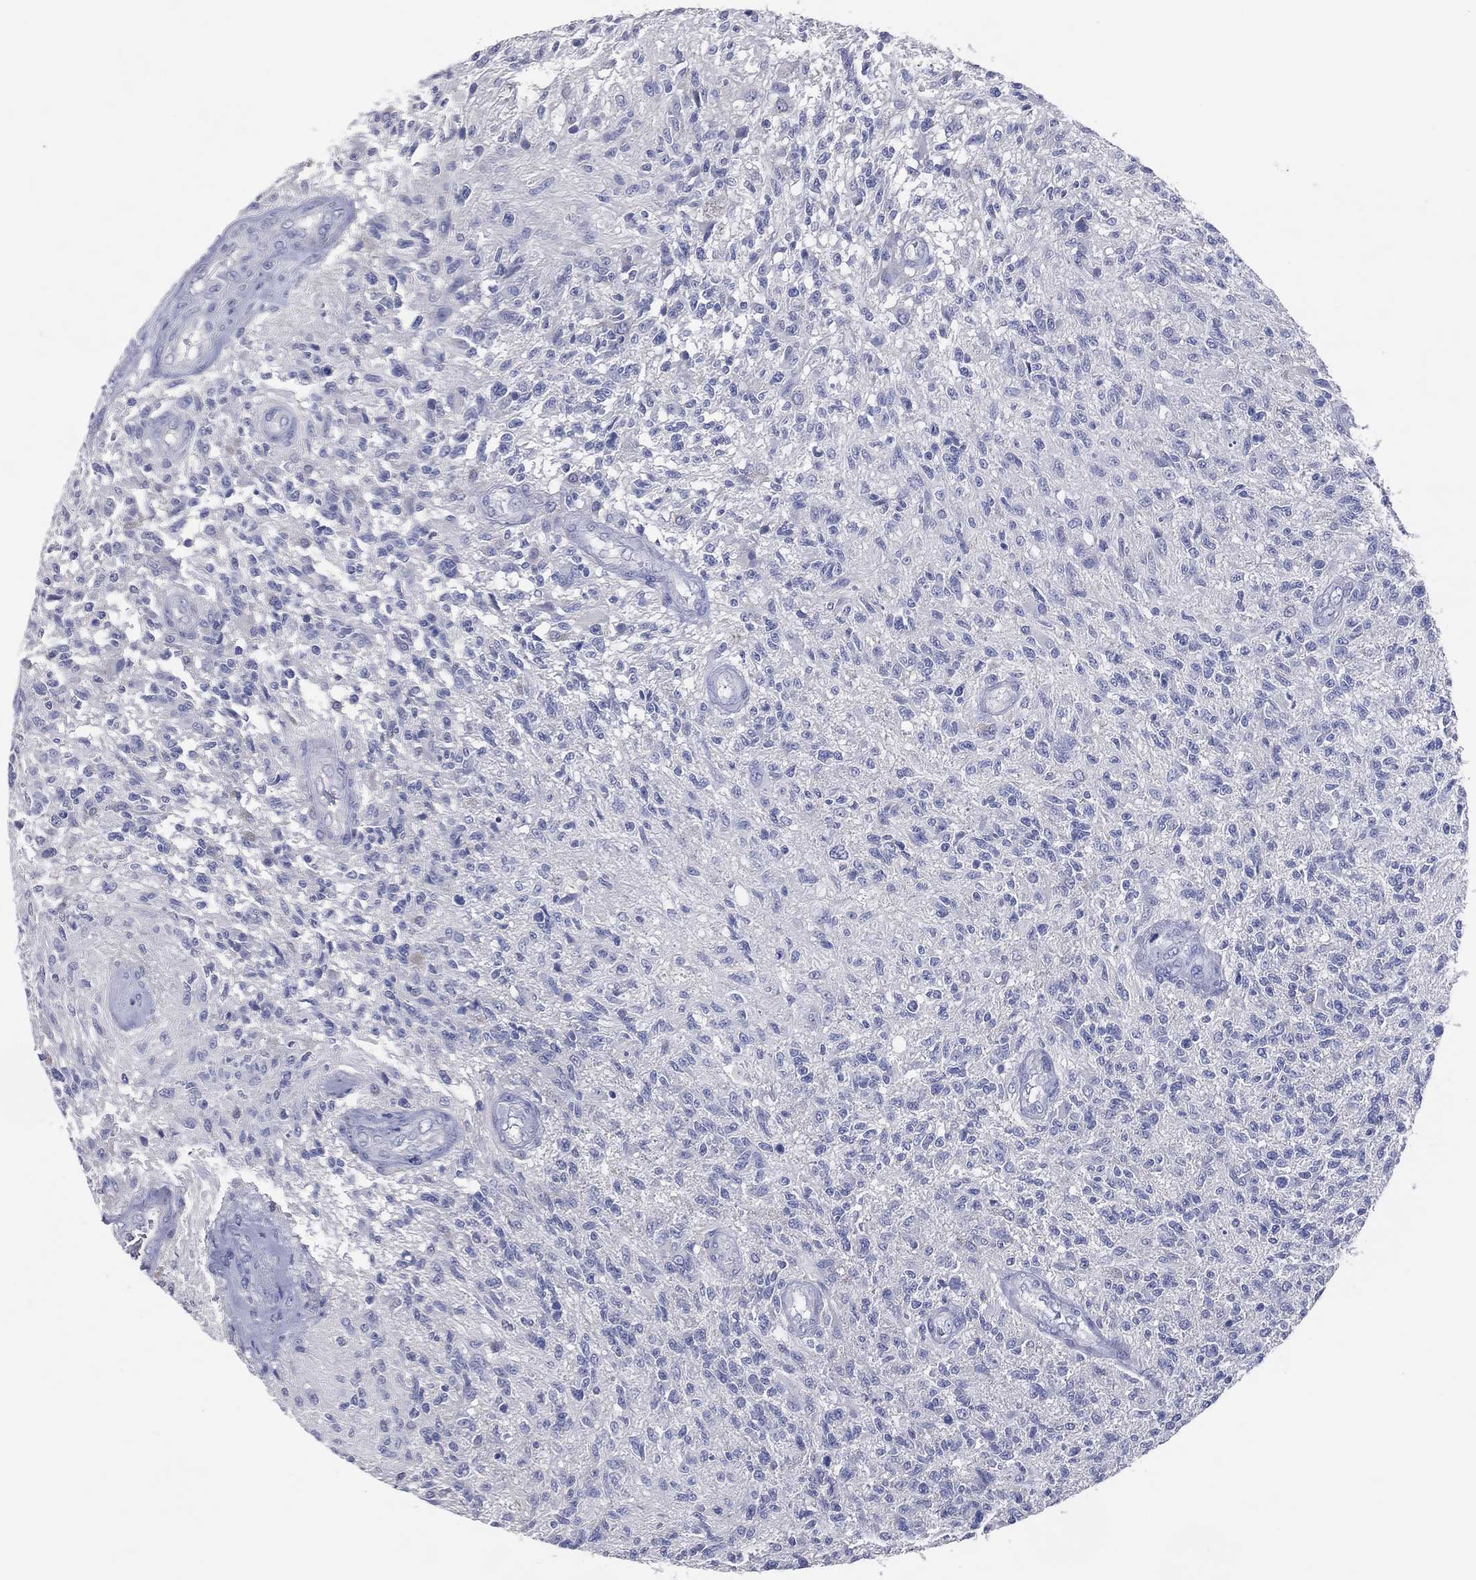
{"staining": {"intensity": "negative", "quantity": "none", "location": "none"}, "tissue": "glioma", "cell_type": "Tumor cells", "image_type": "cancer", "snomed": [{"axis": "morphology", "description": "Glioma, malignant, High grade"}, {"axis": "topography", "description": "Brain"}], "caption": "High magnification brightfield microscopy of malignant high-grade glioma stained with DAB (brown) and counterstained with hematoxylin (blue): tumor cells show no significant expression. (DAB (3,3'-diaminobenzidine) immunohistochemistry visualized using brightfield microscopy, high magnification).", "gene": "DNAH6", "patient": {"sex": "male", "age": 56}}